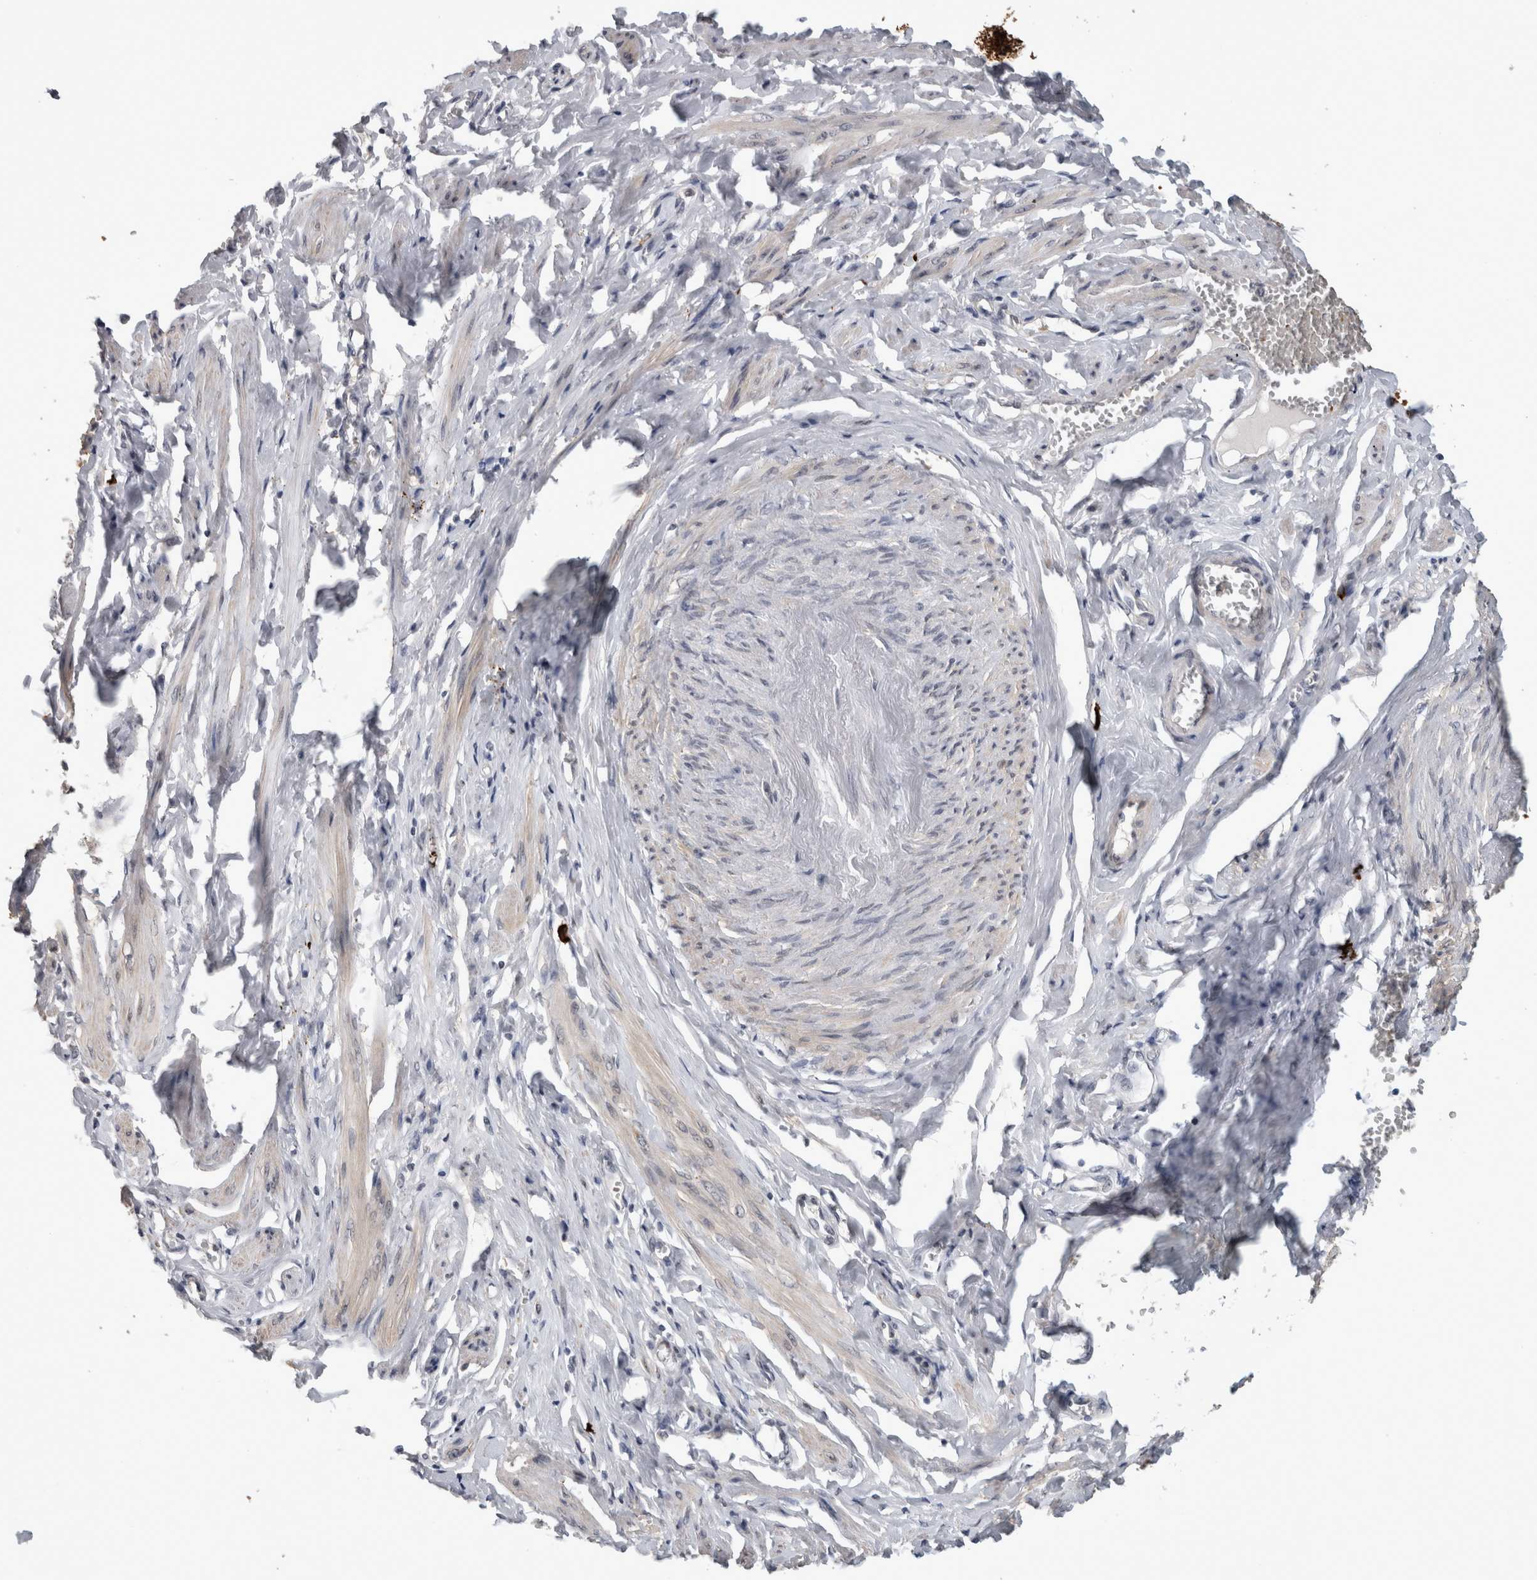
{"staining": {"intensity": "negative", "quantity": "none", "location": "none"}, "tissue": "adipose tissue", "cell_type": "Adipocytes", "image_type": "normal", "snomed": [{"axis": "morphology", "description": "Normal tissue, NOS"}, {"axis": "topography", "description": "Vascular tissue"}, {"axis": "topography", "description": "Fallopian tube"}, {"axis": "topography", "description": "Ovary"}], "caption": "Immunohistochemistry micrograph of unremarkable adipose tissue: adipose tissue stained with DAB exhibits no significant protein staining in adipocytes. The staining is performed using DAB brown chromogen with nuclei counter-stained in using hematoxylin.", "gene": "PEBP4", "patient": {"sex": "female", "age": 67}}